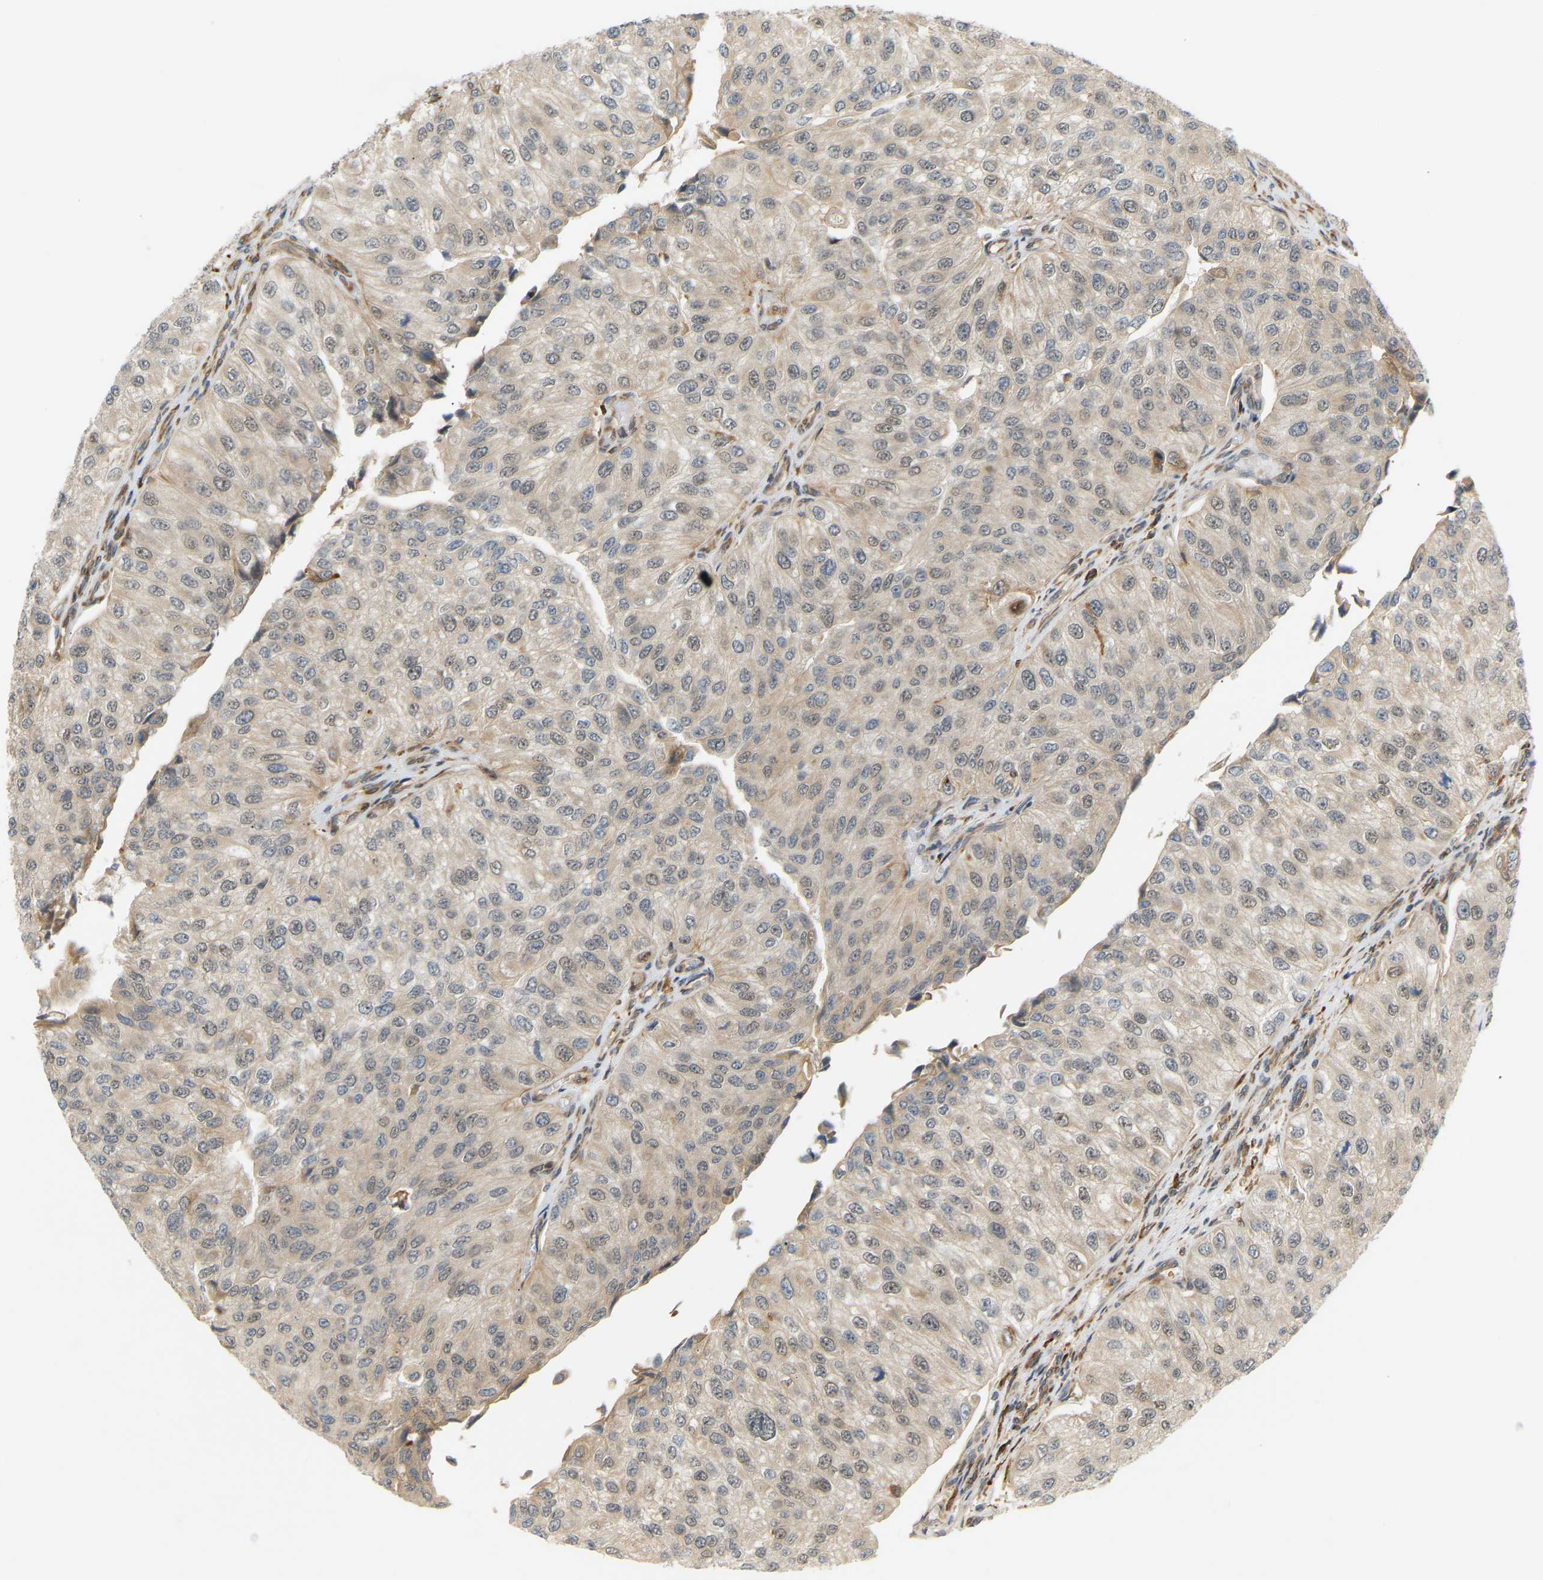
{"staining": {"intensity": "weak", "quantity": "<25%", "location": "nuclear"}, "tissue": "urothelial cancer", "cell_type": "Tumor cells", "image_type": "cancer", "snomed": [{"axis": "morphology", "description": "Urothelial carcinoma, High grade"}, {"axis": "topography", "description": "Kidney"}, {"axis": "topography", "description": "Urinary bladder"}], "caption": "Immunohistochemical staining of human urothelial cancer shows no significant staining in tumor cells. (DAB immunohistochemistry (IHC) visualized using brightfield microscopy, high magnification).", "gene": "PLCG2", "patient": {"sex": "male", "age": 77}}